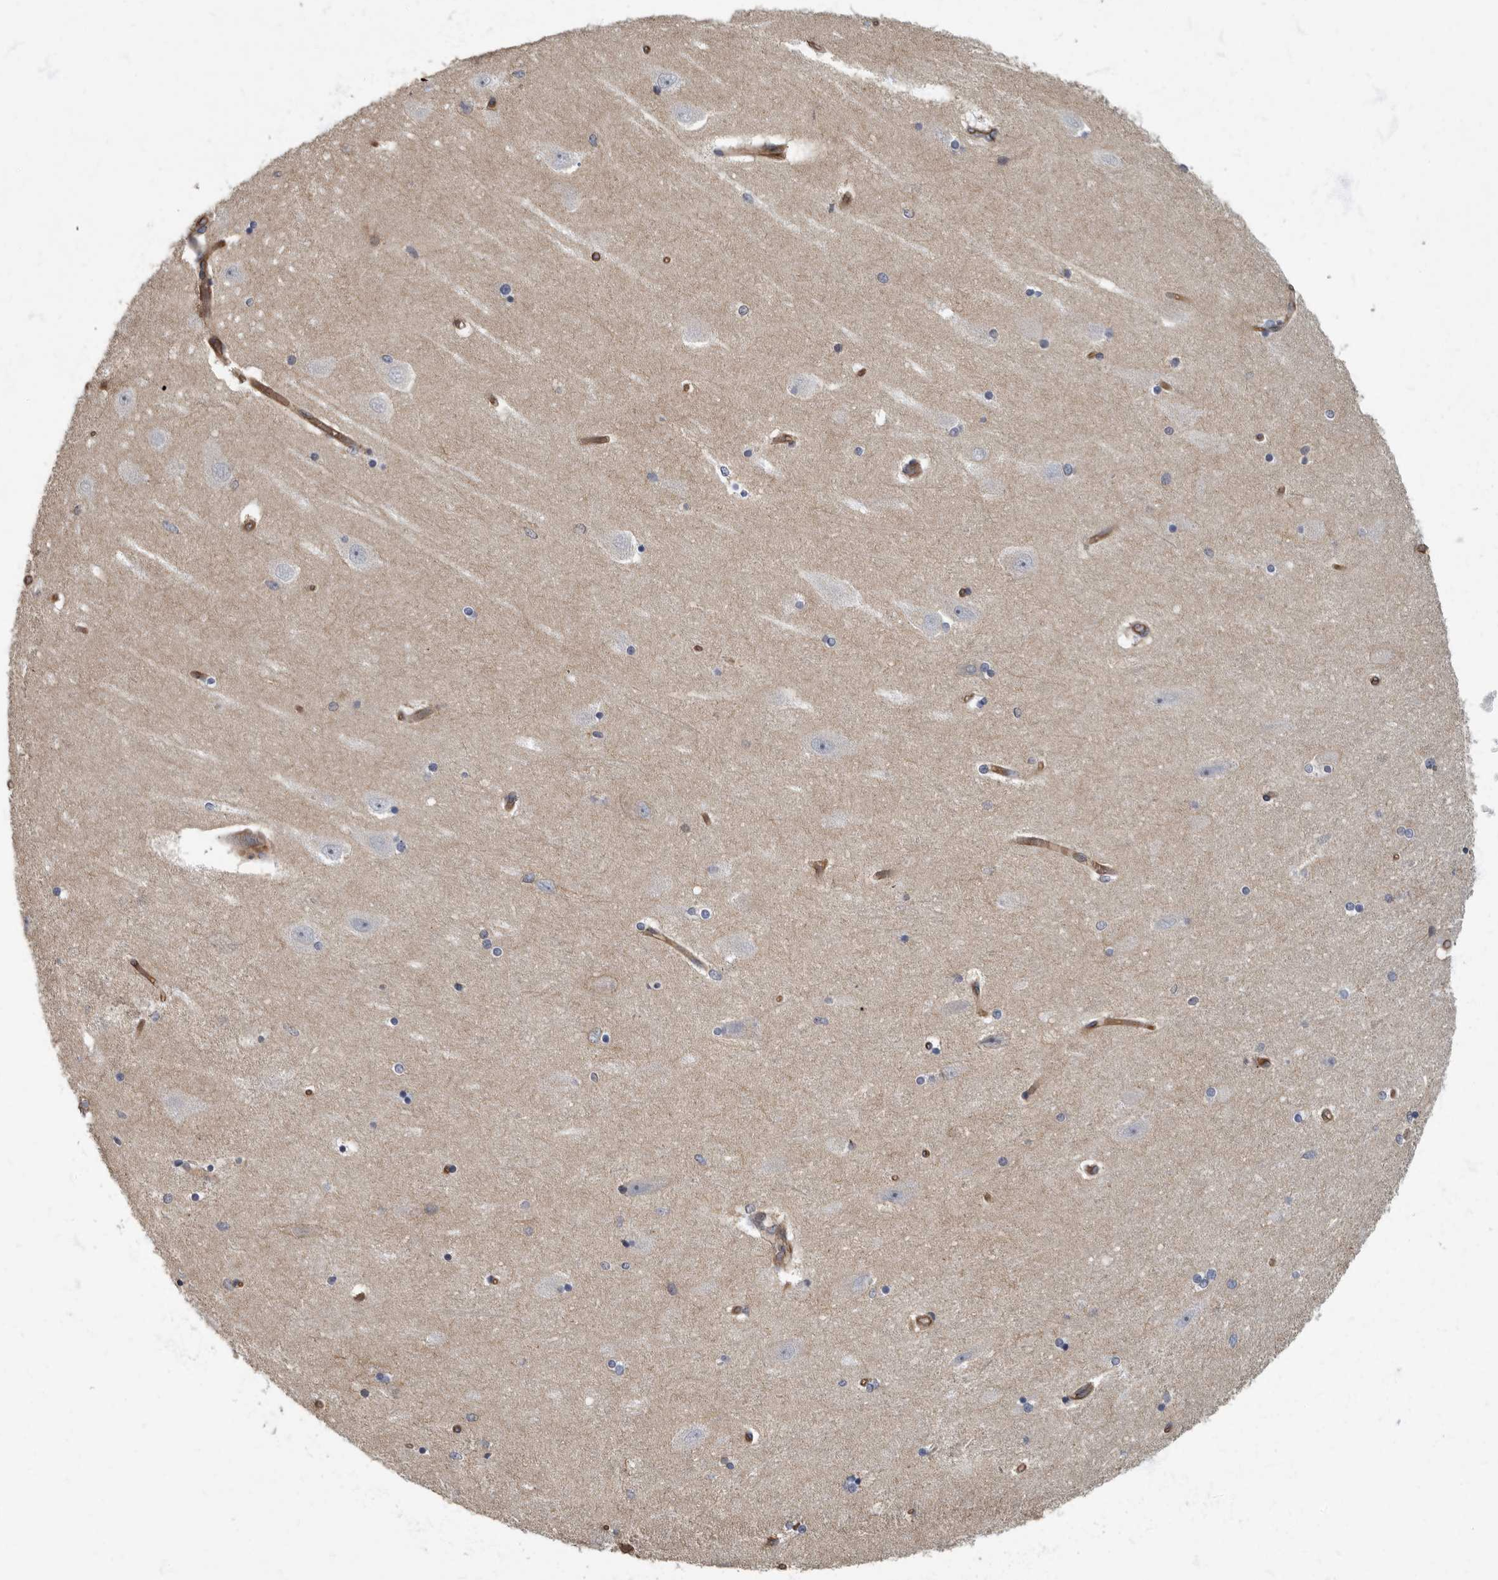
{"staining": {"intensity": "negative", "quantity": "none", "location": "none"}, "tissue": "hippocampus", "cell_type": "Glial cells", "image_type": "normal", "snomed": [{"axis": "morphology", "description": "Normal tissue, NOS"}, {"axis": "topography", "description": "Hippocampus"}], "caption": "Immunohistochemistry histopathology image of normal human hippocampus stained for a protein (brown), which exhibits no expression in glial cells.", "gene": "PDK1", "patient": {"sex": "female", "age": 54}}